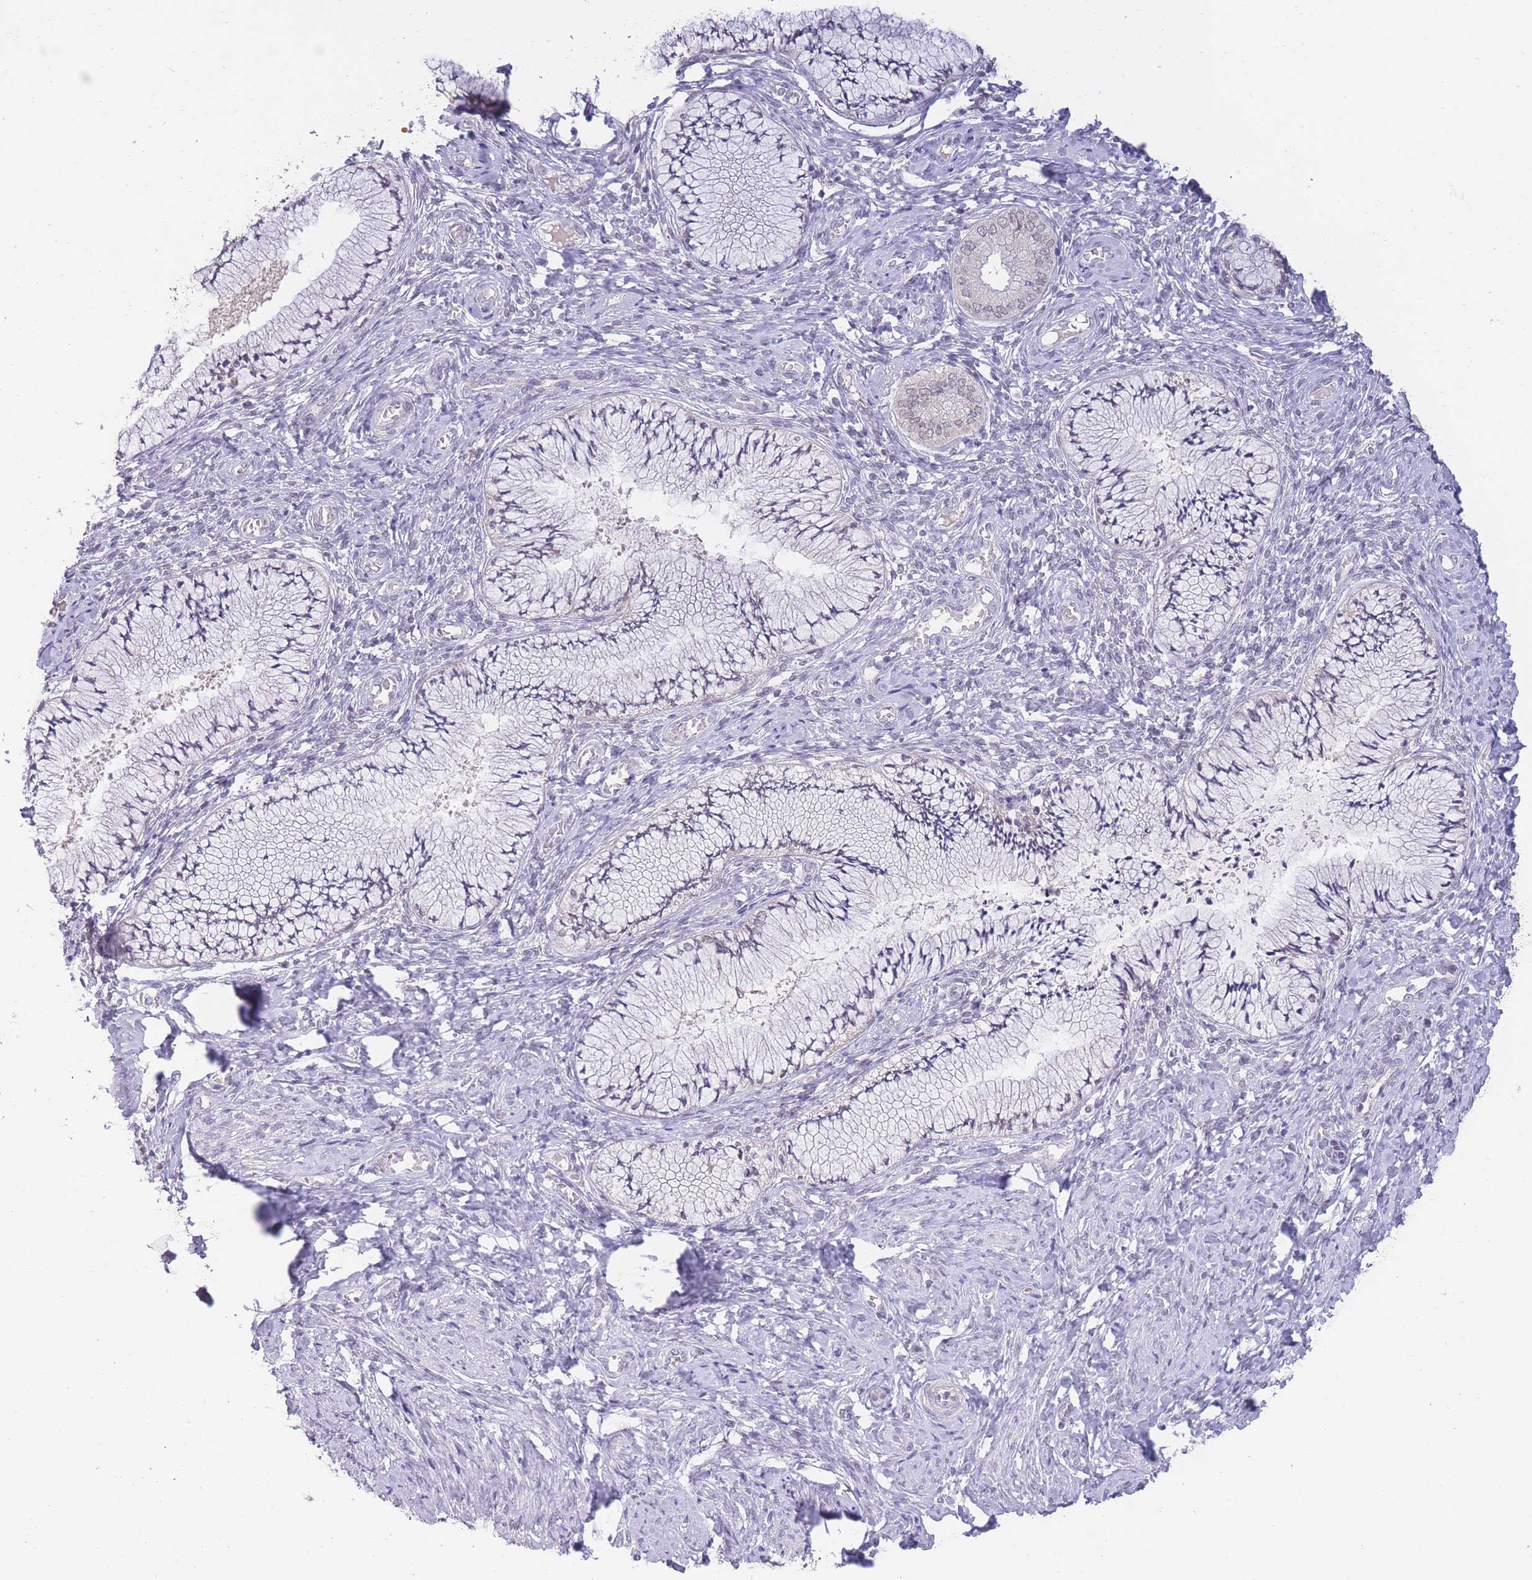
{"staining": {"intensity": "negative", "quantity": "none", "location": "none"}, "tissue": "cervix", "cell_type": "Glandular cells", "image_type": "normal", "snomed": [{"axis": "morphology", "description": "Normal tissue, NOS"}, {"axis": "topography", "description": "Cervix"}], "caption": "Immunohistochemical staining of normal human cervix demonstrates no significant expression in glandular cells. (DAB (3,3'-diaminobenzidine) immunohistochemistry (IHC), high magnification).", "gene": "GOLGA6L1", "patient": {"sex": "female", "age": 42}}